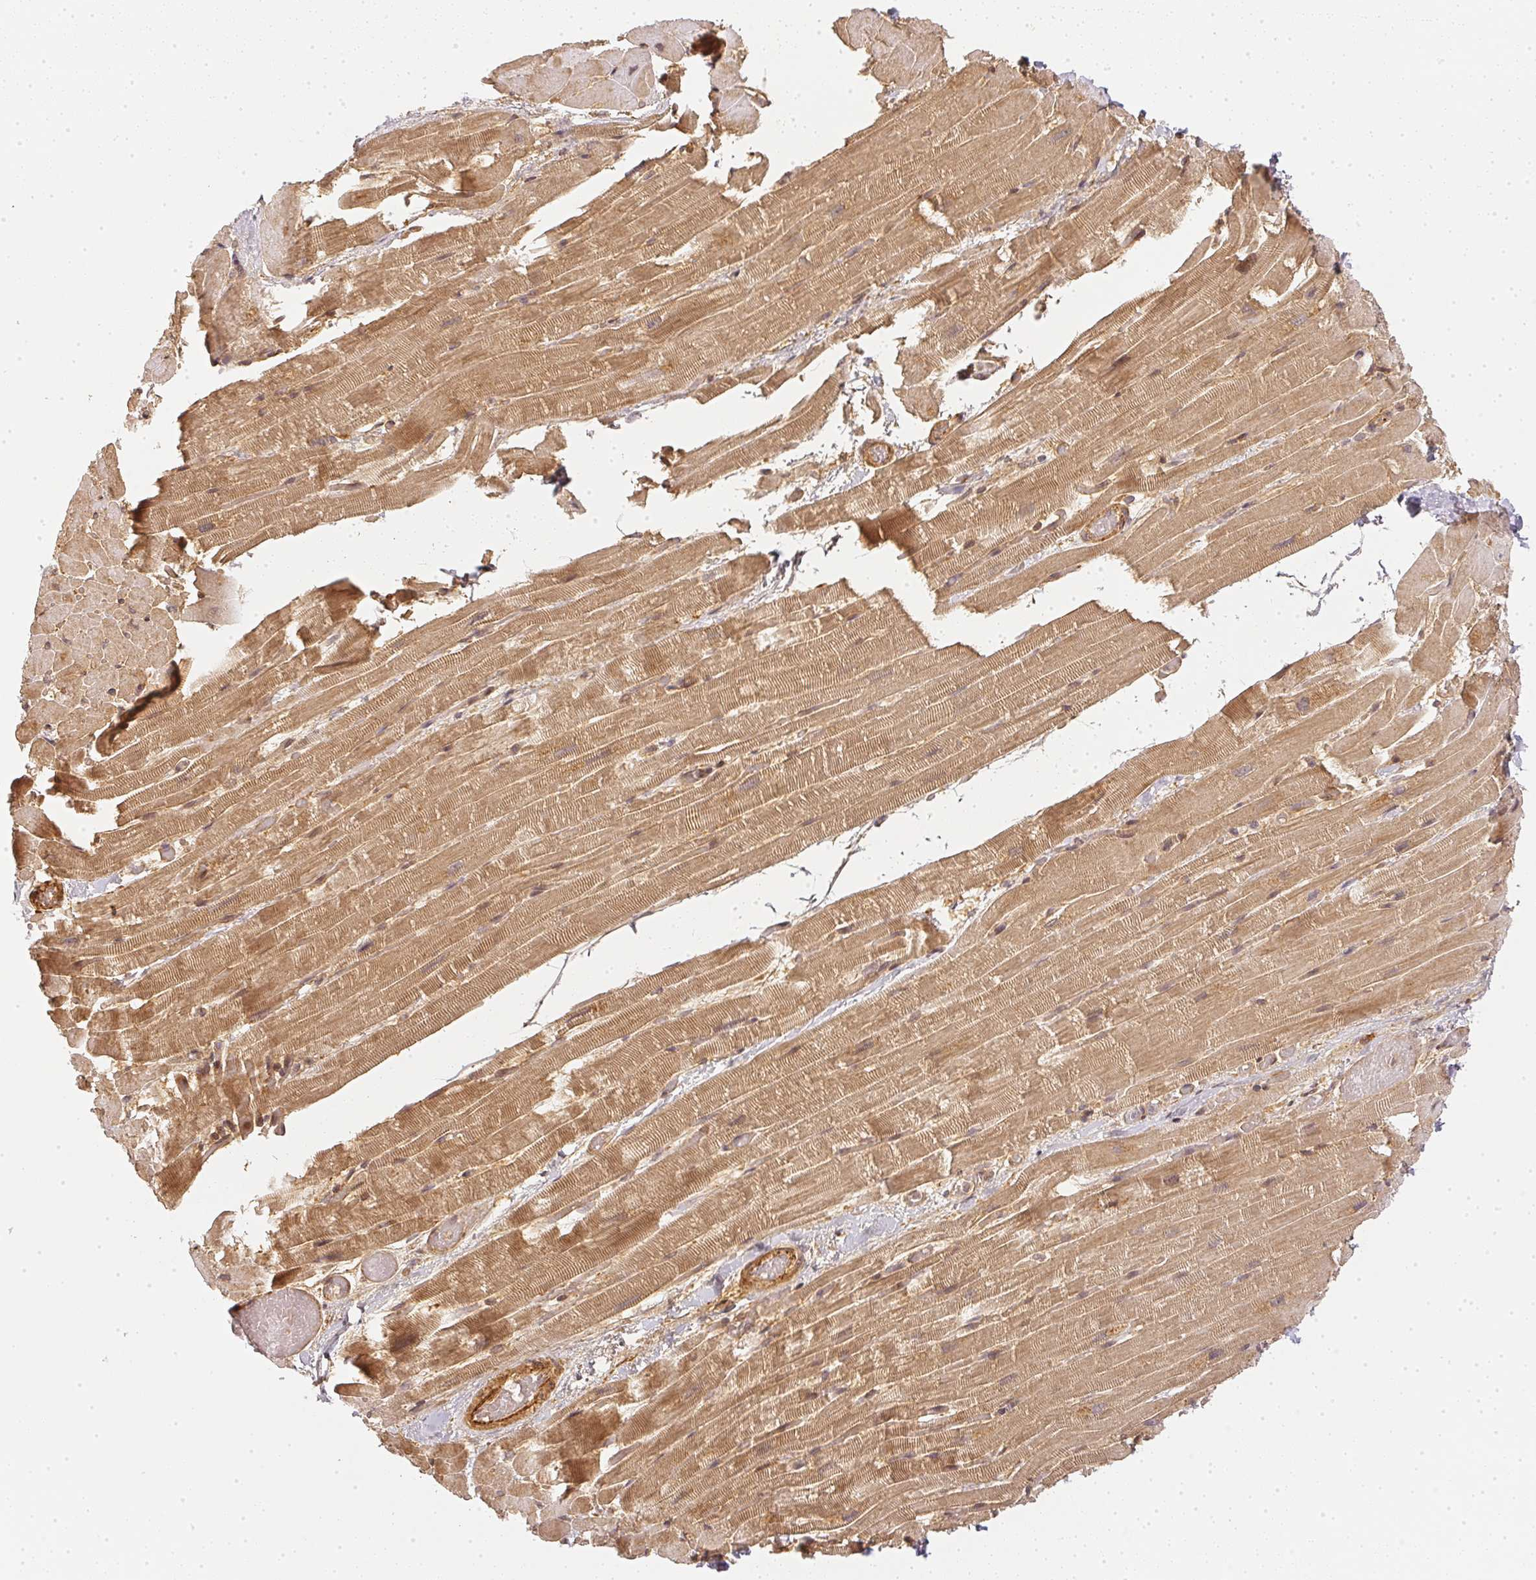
{"staining": {"intensity": "weak", "quantity": "25%-75%", "location": "cytoplasmic/membranous"}, "tissue": "heart muscle", "cell_type": "Cardiomyocytes", "image_type": "normal", "snomed": [{"axis": "morphology", "description": "Normal tissue, NOS"}, {"axis": "topography", "description": "Heart"}], "caption": "Heart muscle stained with a protein marker shows weak staining in cardiomyocytes.", "gene": "SERPINE1", "patient": {"sex": "male", "age": 37}}